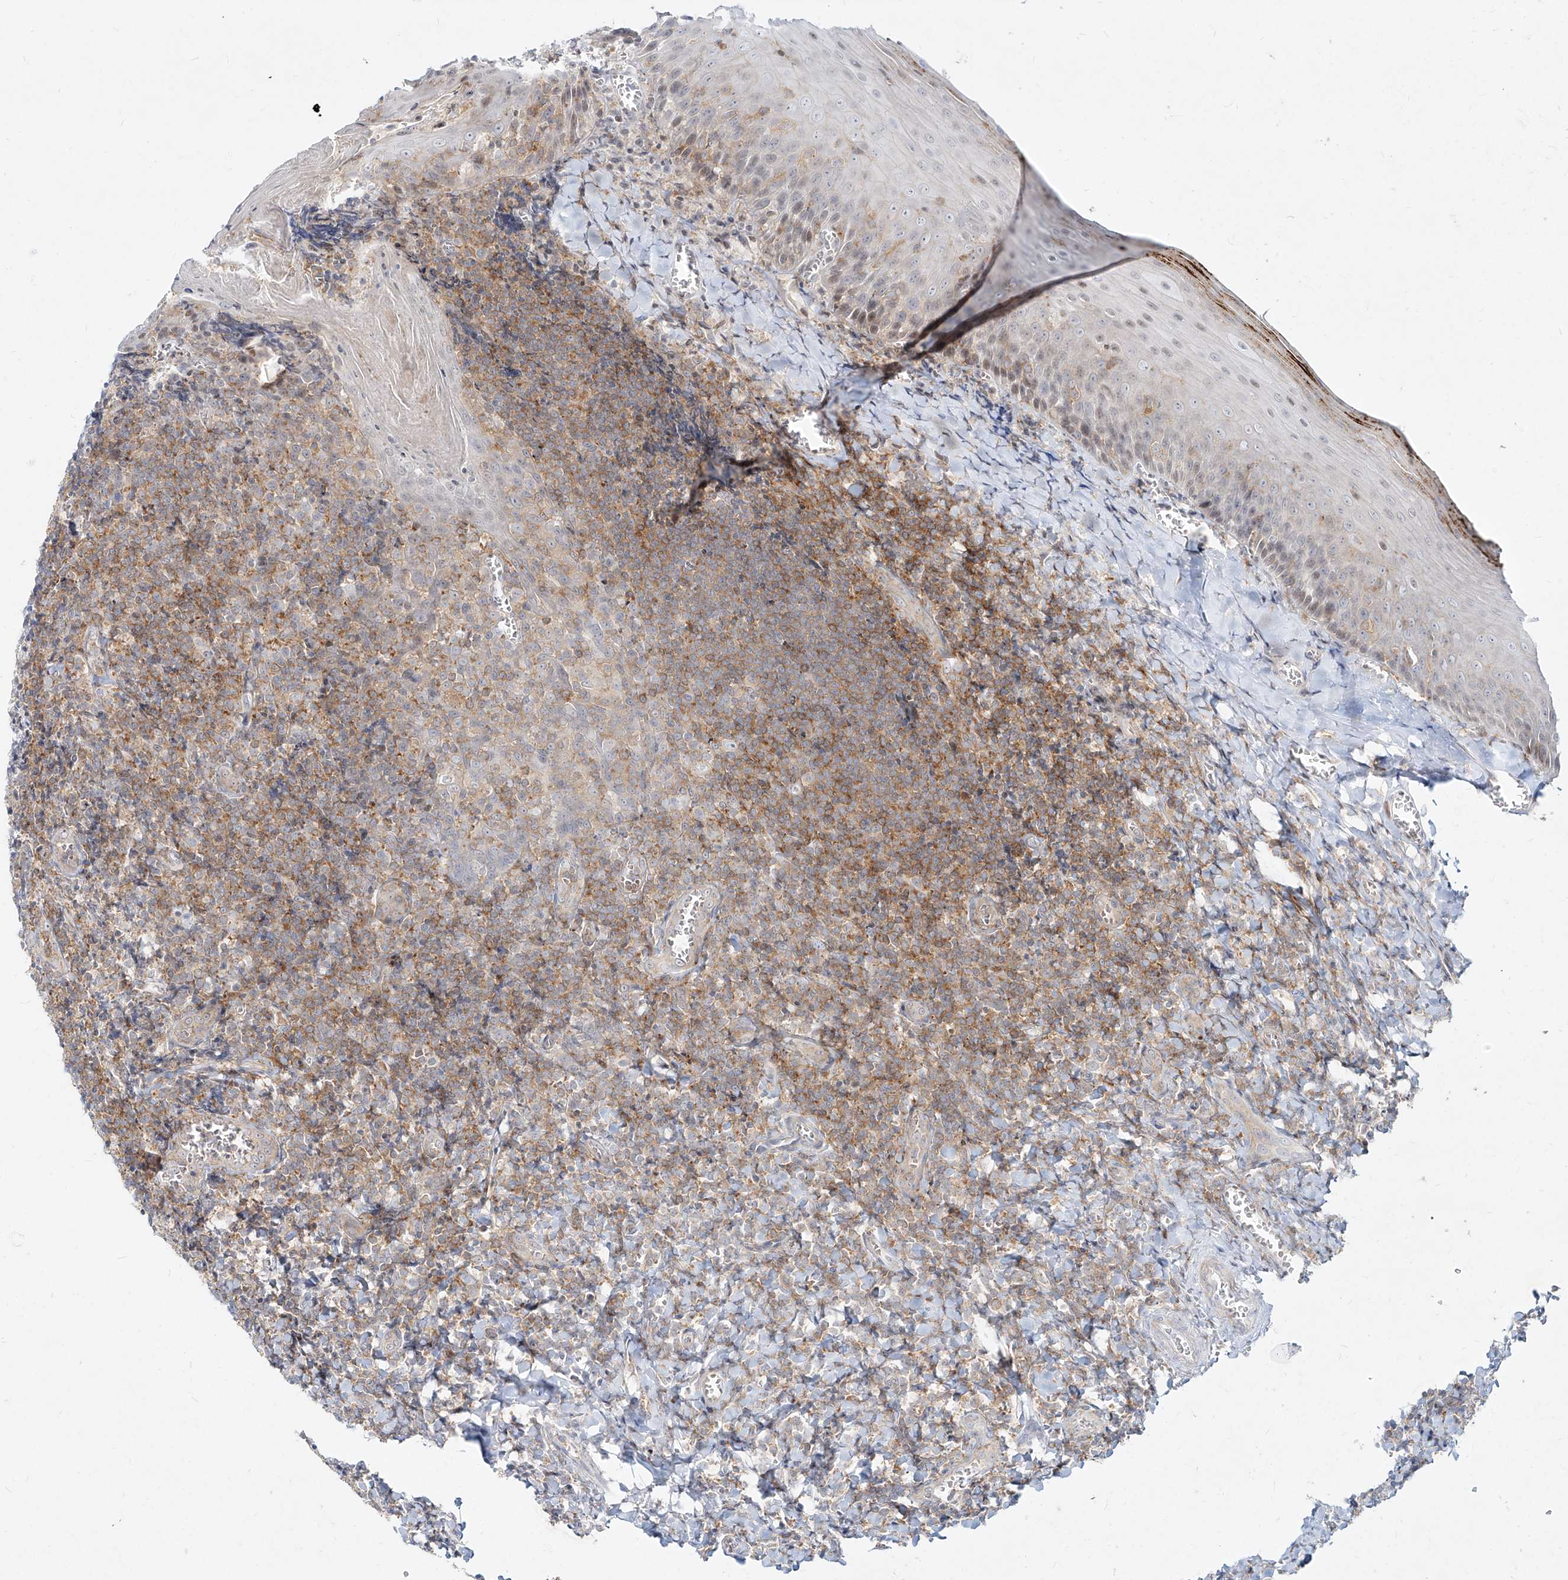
{"staining": {"intensity": "moderate", "quantity": "<25%", "location": "cytoplasmic/membranous"}, "tissue": "tonsil", "cell_type": "Germinal center cells", "image_type": "normal", "snomed": [{"axis": "morphology", "description": "Normal tissue, NOS"}, {"axis": "topography", "description": "Tonsil"}], "caption": "IHC histopathology image of normal tonsil: tonsil stained using immunohistochemistry shows low levels of moderate protein expression localized specifically in the cytoplasmic/membranous of germinal center cells, appearing as a cytoplasmic/membranous brown color.", "gene": "SLC2A12", "patient": {"sex": "male", "age": 27}}